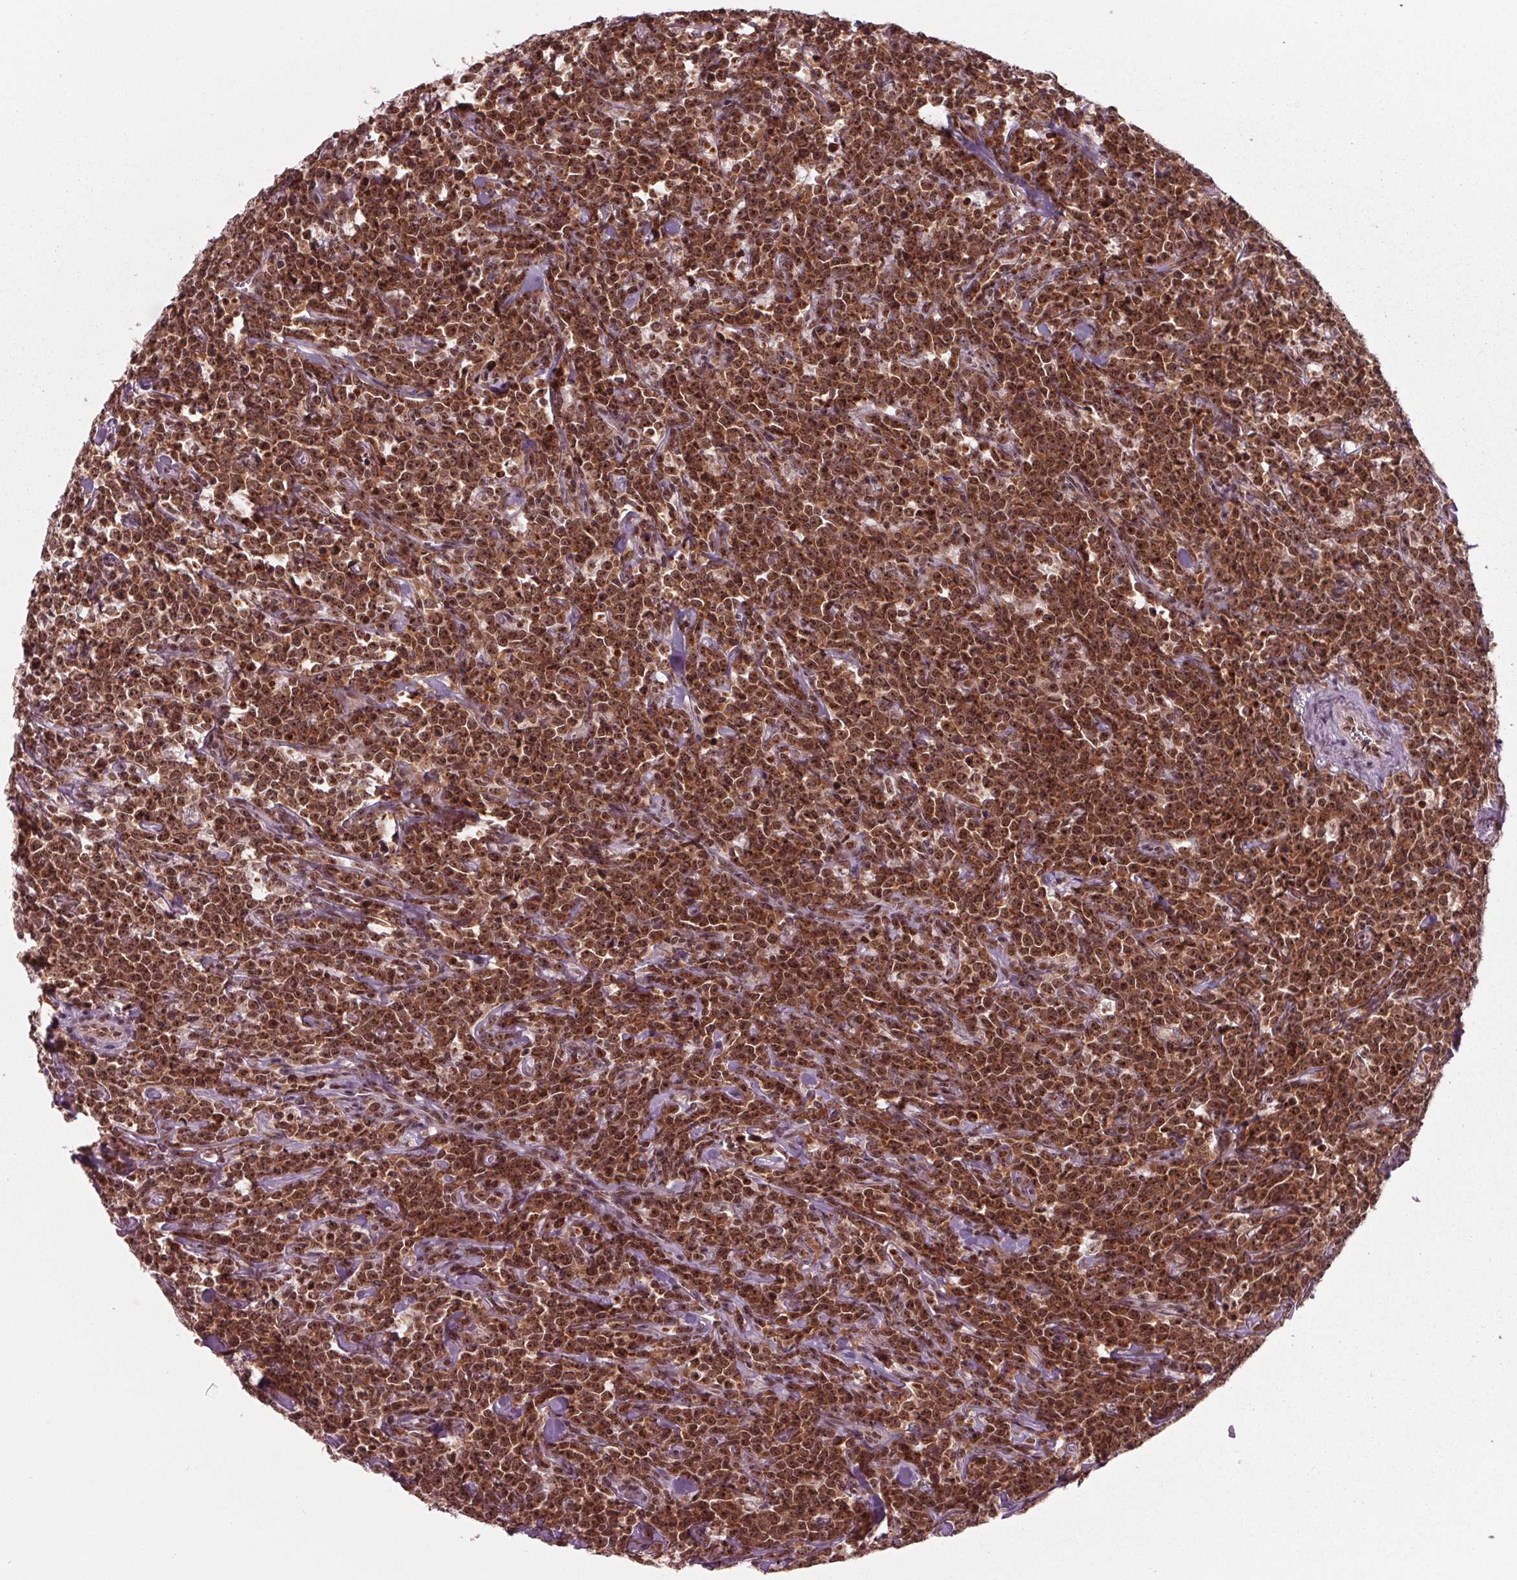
{"staining": {"intensity": "strong", "quantity": ">75%", "location": "nuclear"}, "tissue": "lymphoma", "cell_type": "Tumor cells", "image_type": "cancer", "snomed": [{"axis": "morphology", "description": "Malignant lymphoma, non-Hodgkin's type, High grade"}, {"axis": "topography", "description": "Small intestine"}], "caption": "Immunohistochemical staining of human lymphoma demonstrates strong nuclear protein positivity in about >75% of tumor cells. The staining was performed using DAB to visualize the protein expression in brown, while the nuclei were stained in blue with hematoxylin (Magnification: 20x).", "gene": "DDX41", "patient": {"sex": "female", "age": 56}}